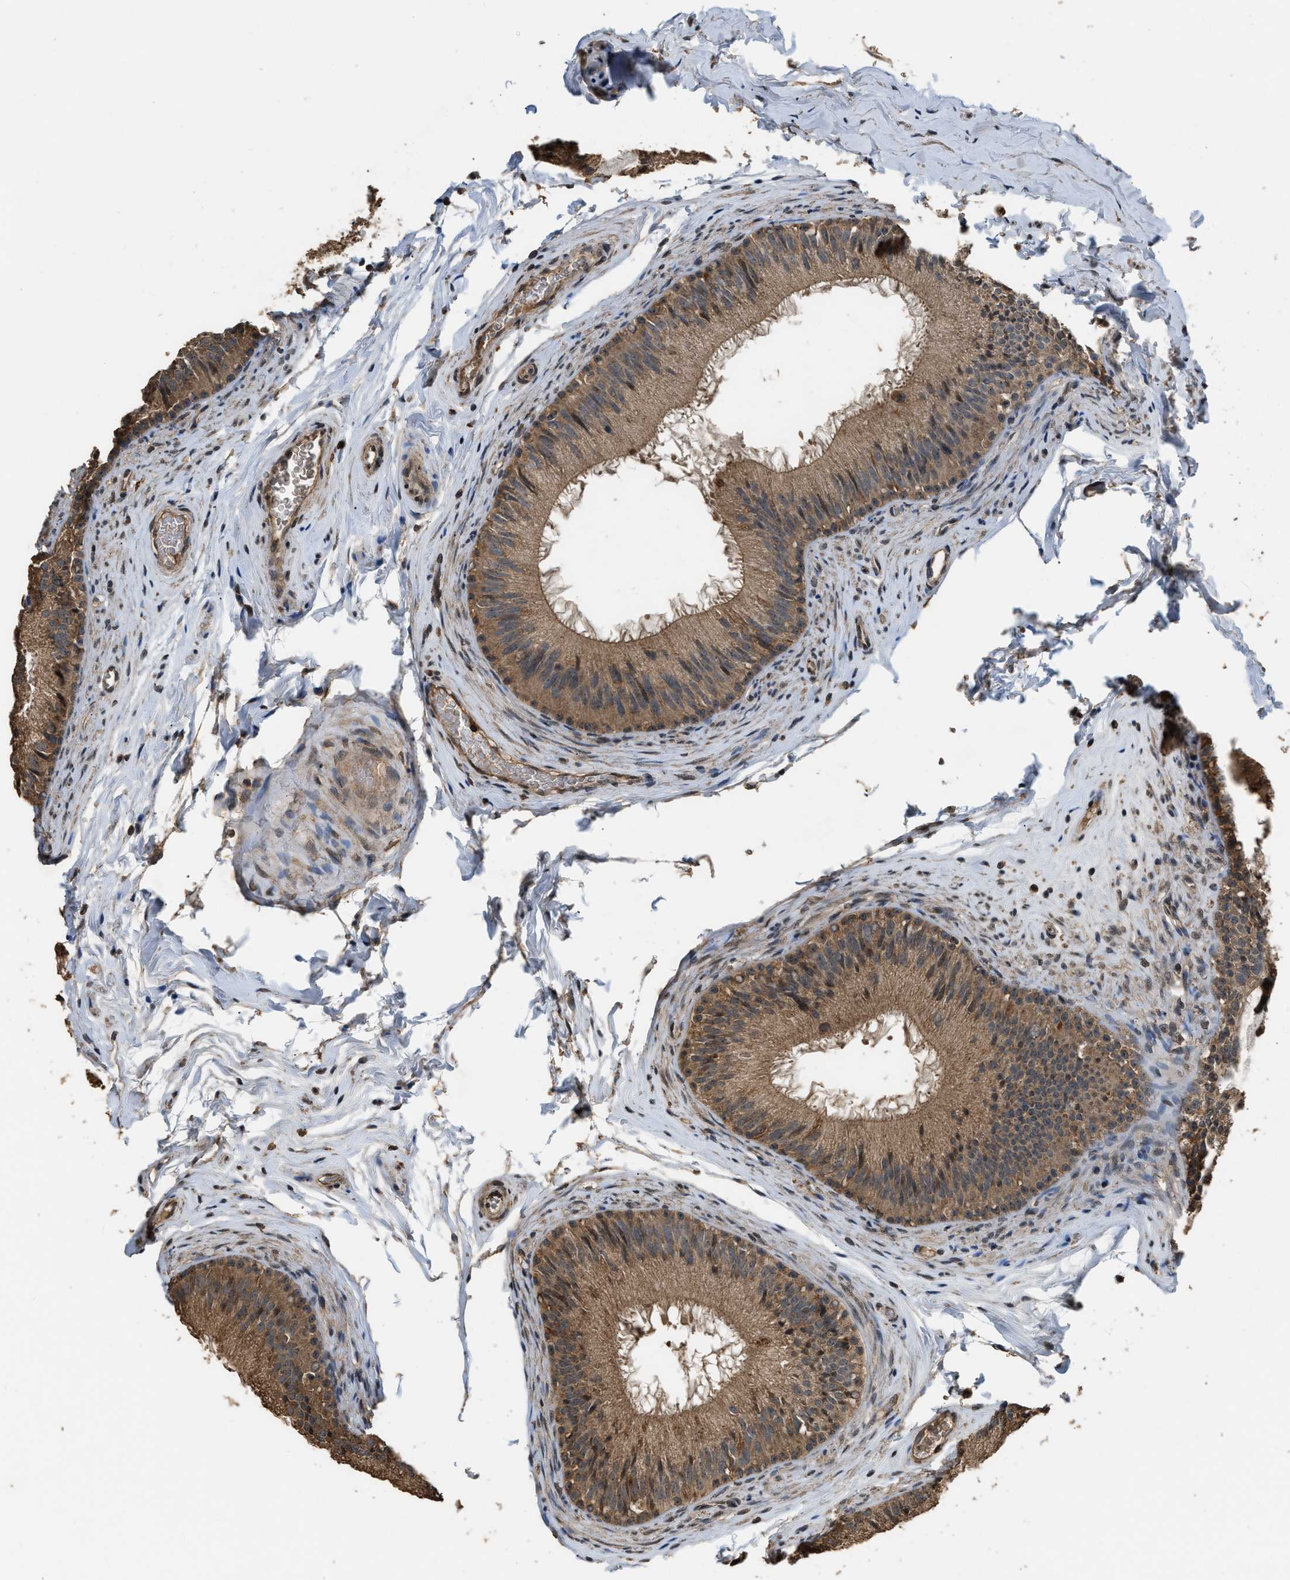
{"staining": {"intensity": "moderate", "quantity": ">75%", "location": "cytoplasmic/membranous"}, "tissue": "epididymis", "cell_type": "Glandular cells", "image_type": "normal", "snomed": [{"axis": "morphology", "description": "Normal tissue, NOS"}, {"axis": "topography", "description": "Testis"}, {"axis": "topography", "description": "Epididymis"}], "caption": "A medium amount of moderate cytoplasmic/membranous positivity is identified in about >75% of glandular cells in benign epididymis. The protein is stained brown, and the nuclei are stained in blue (DAB IHC with brightfield microscopy, high magnification).", "gene": "DENND6B", "patient": {"sex": "male", "age": 36}}